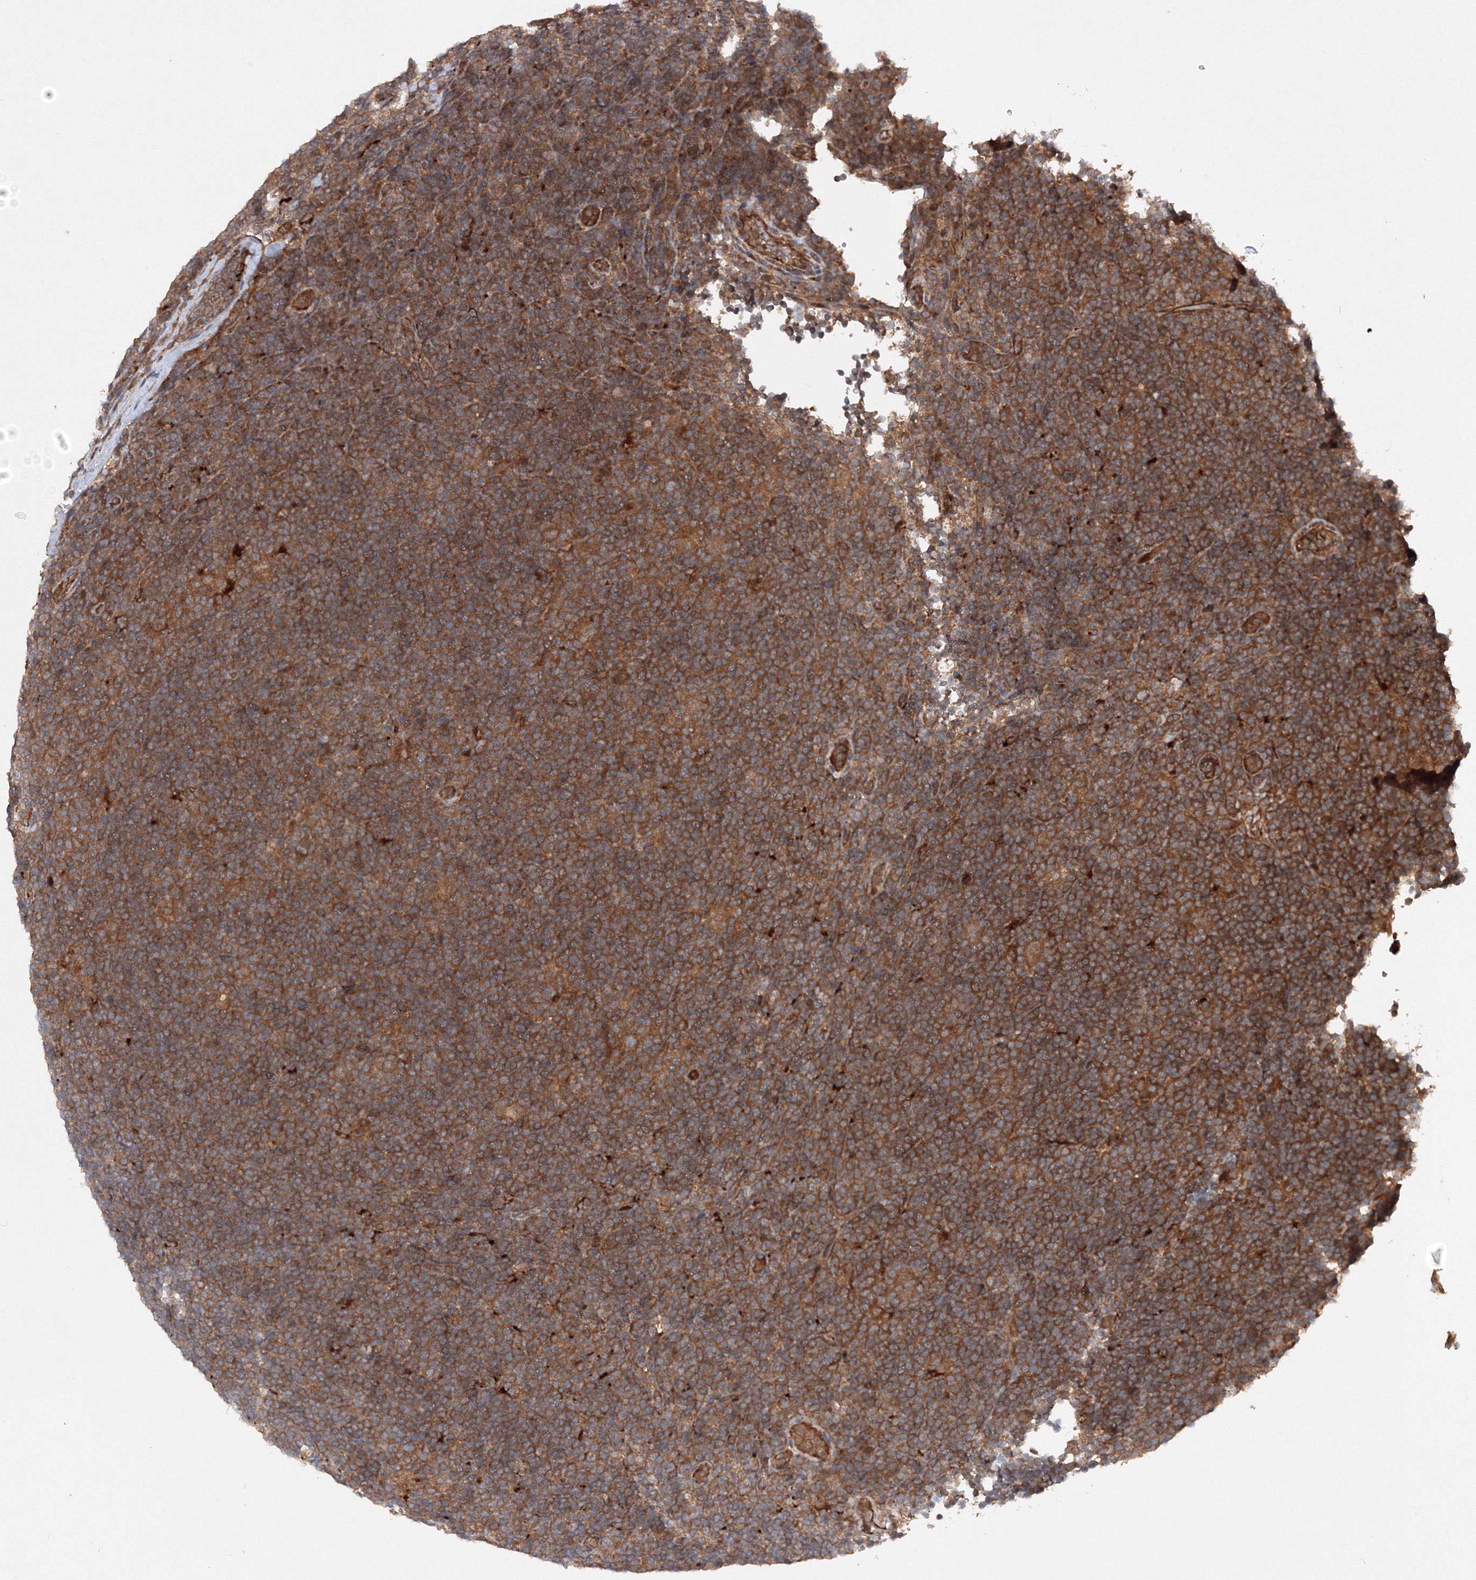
{"staining": {"intensity": "moderate", "quantity": ">75%", "location": "cytoplasmic/membranous"}, "tissue": "lymphoma", "cell_type": "Tumor cells", "image_type": "cancer", "snomed": [{"axis": "morphology", "description": "Hodgkin's disease, NOS"}, {"axis": "topography", "description": "Lymph node"}], "caption": "Lymphoma stained with DAB (3,3'-diaminobenzidine) immunohistochemistry demonstrates medium levels of moderate cytoplasmic/membranous expression in about >75% of tumor cells.", "gene": "DCTD", "patient": {"sex": "female", "age": 57}}